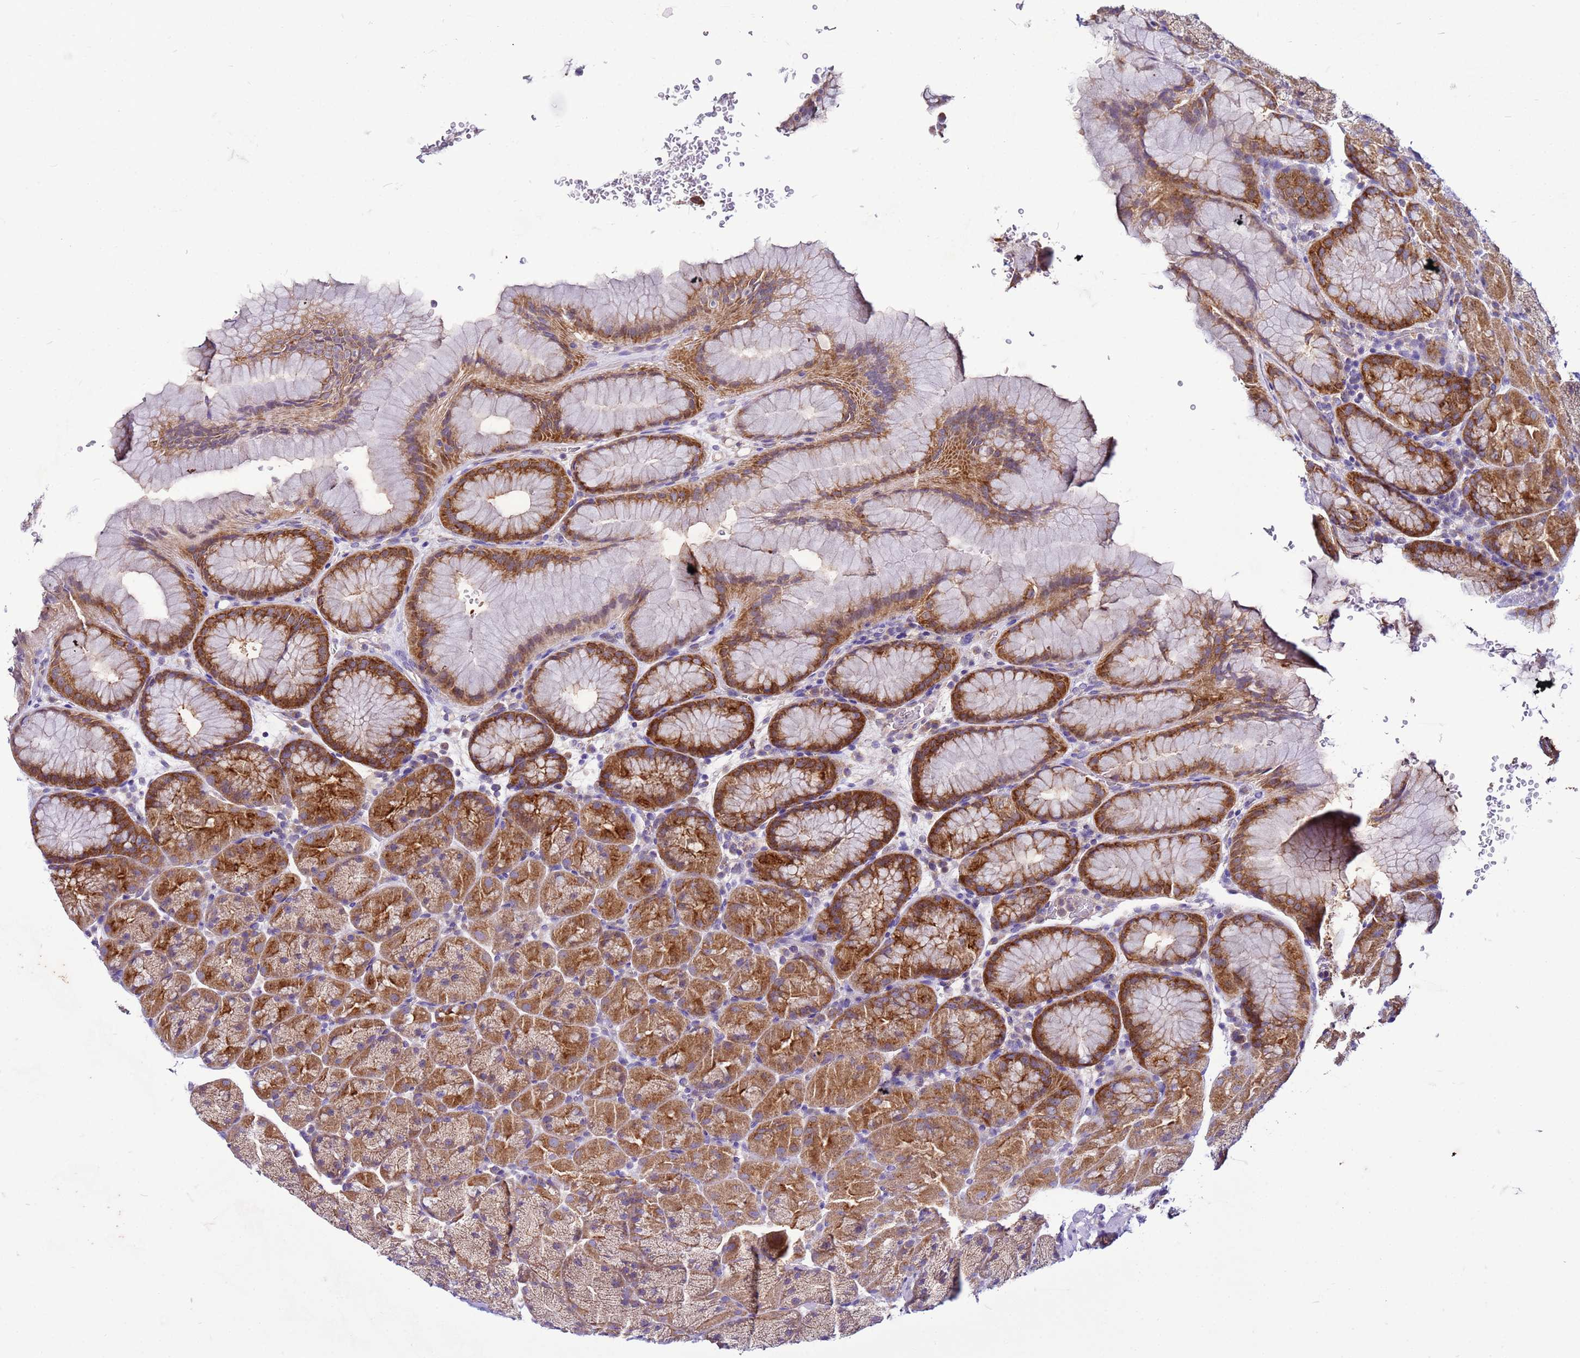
{"staining": {"intensity": "strong", "quantity": "25%-75%", "location": "cytoplasmic/membranous"}, "tissue": "stomach", "cell_type": "Glandular cells", "image_type": "normal", "snomed": [{"axis": "morphology", "description": "Normal tissue, NOS"}, {"axis": "topography", "description": "Stomach, upper"}, {"axis": "topography", "description": "Stomach, lower"}], "caption": "A brown stain highlights strong cytoplasmic/membranous expression of a protein in glandular cells of unremarkable stomach.", "gene": "PKD1", "patient": {"sex": "male", "age": 67}}